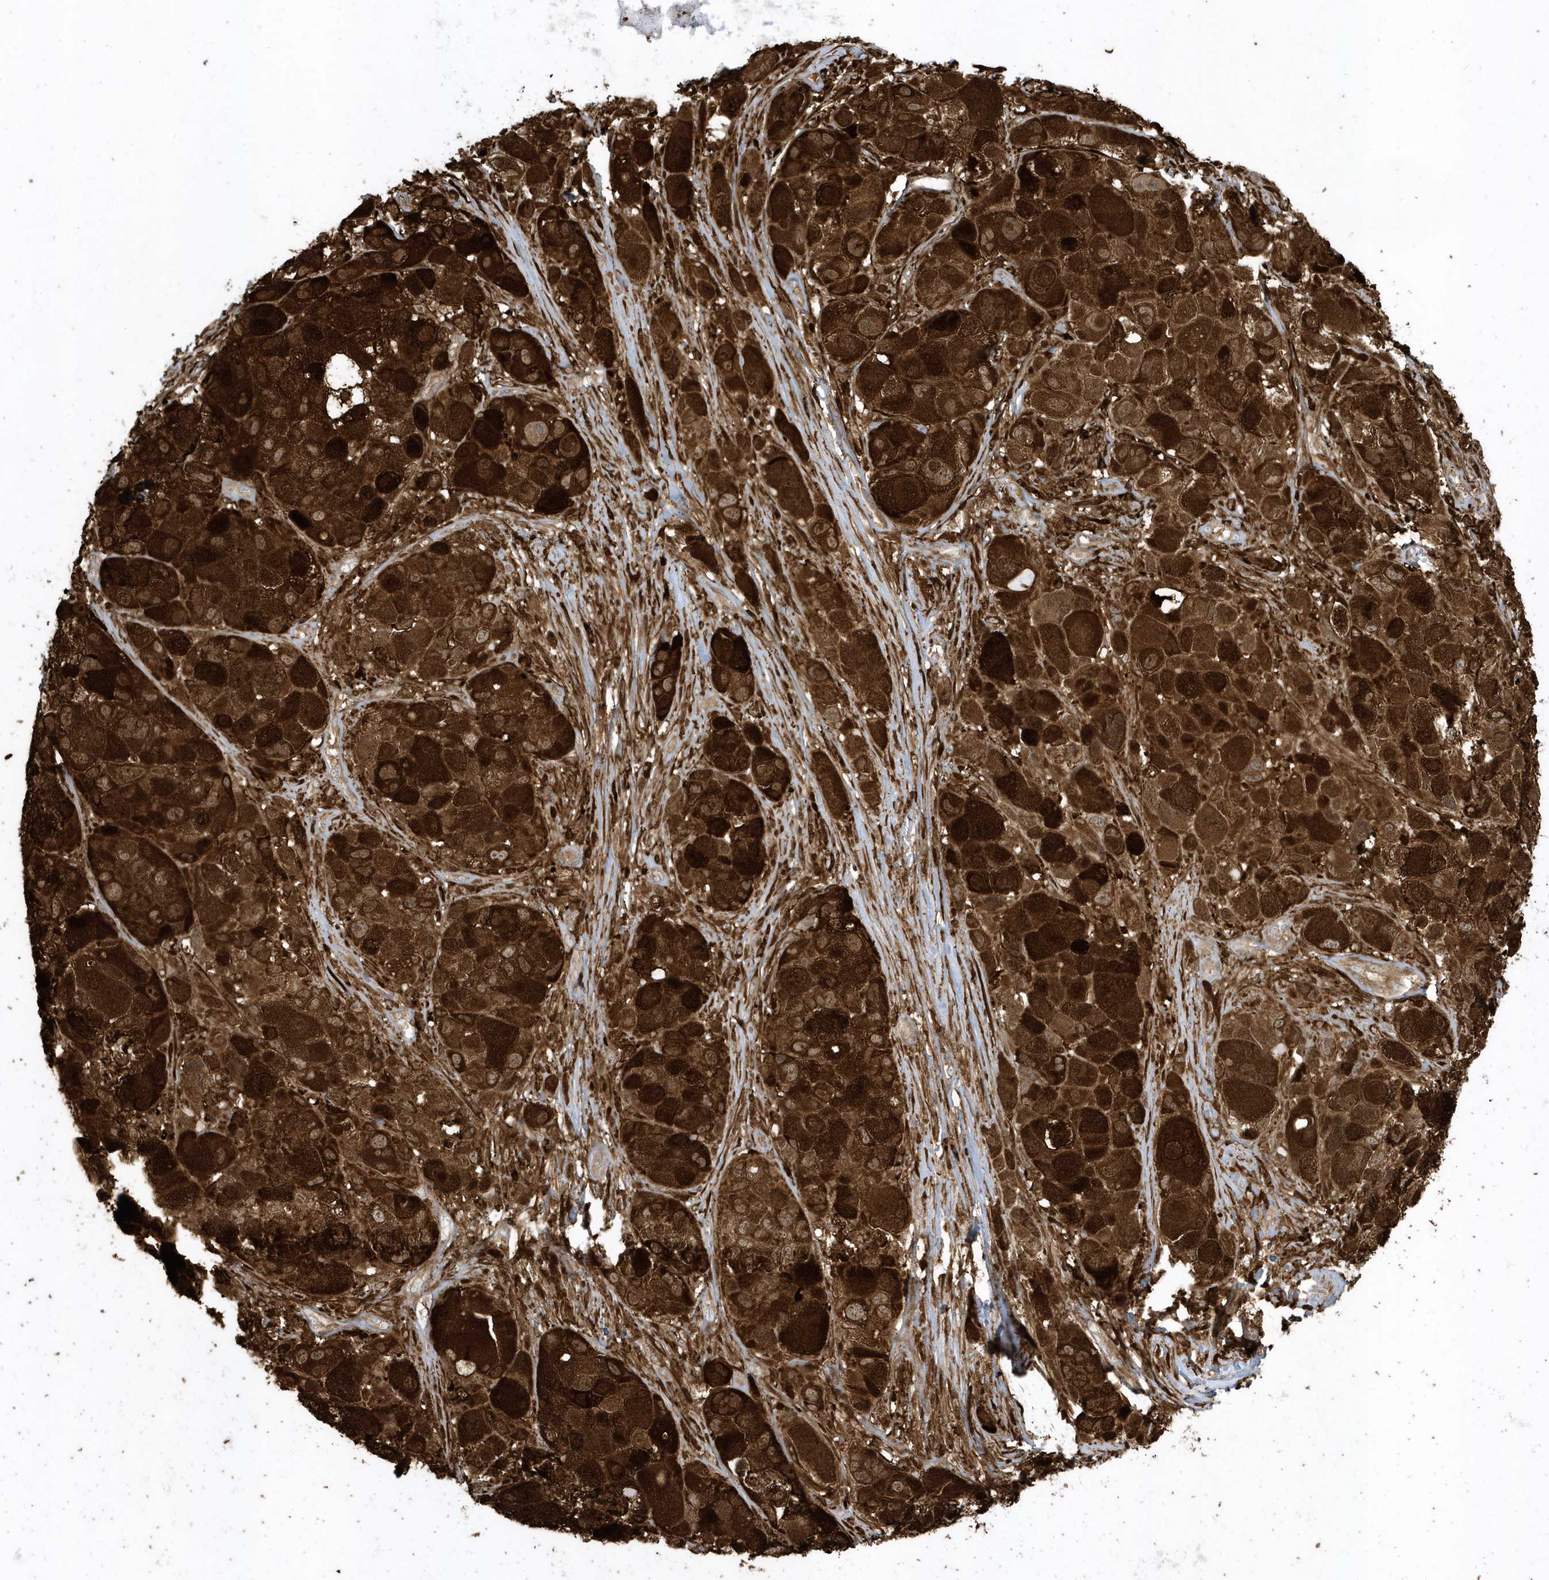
{"staining": {"intensity": "strong", "quantity": ">75%", "location": "cytoplasmic/membranous"}, "tissue": "melanoma", "cell_type": "Tumor cells", "image_type": "cancer", "snomed": [{"axis": "morphology", "description": "Malignant melanoma, NOS"}, {"axis": "topography", "description": "Skin of trunk"}], "caption": "This is a photomicrograph of IHC staining of melanoma, which shows strong positivity in the cytoplasmic/membranous of tumor cells.", "gene": "CLCN6", "patient": {"sex": "male", "age": 71}}